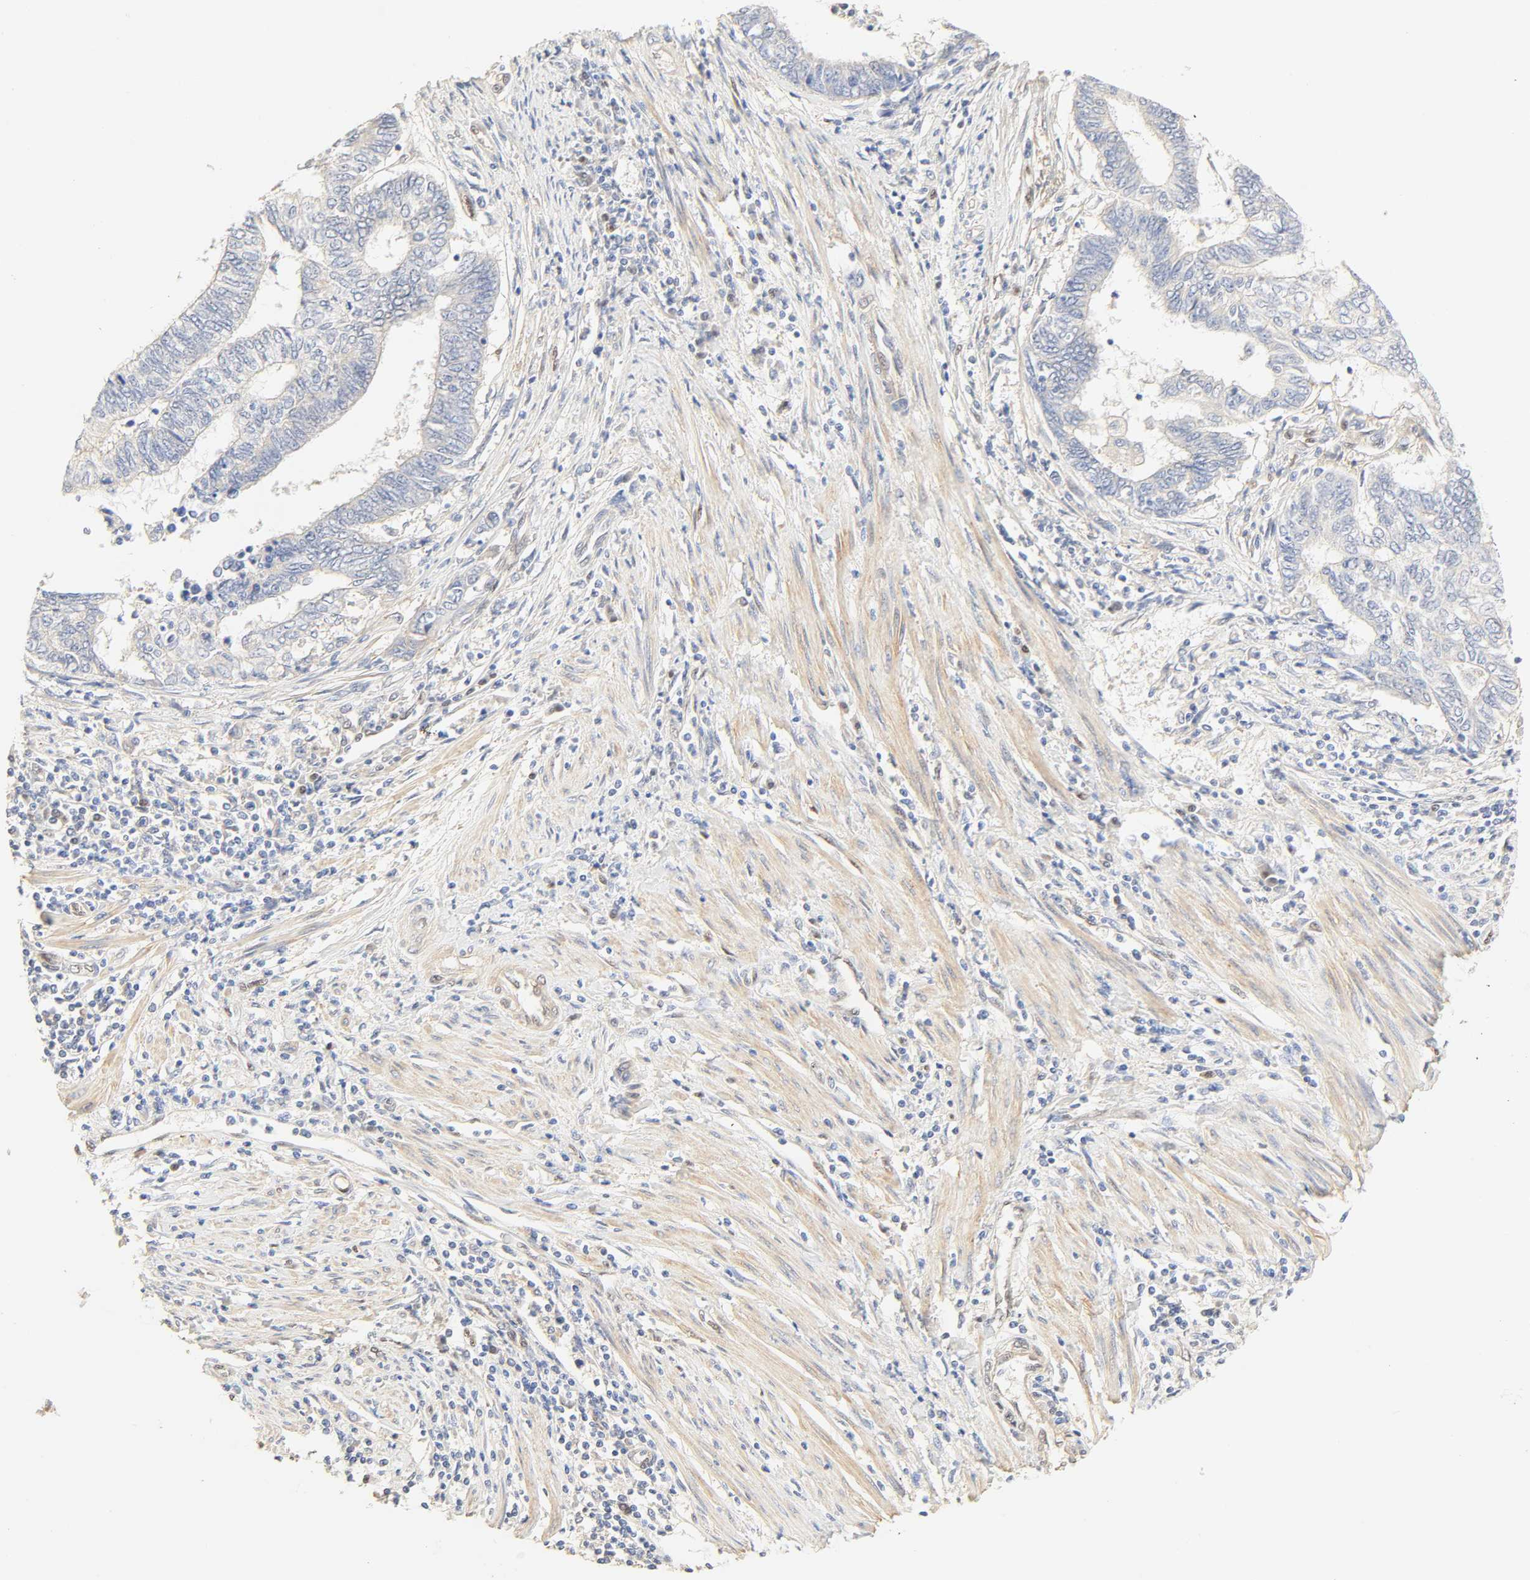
{"staining": {"intensity": "negative", "quantity": "none", "location": "none"}, "tissue": "endometrial cancer", "cell_type": "Tumor cells", "image_type": "cancer", "snomed": [{"axis": "morphology", "description": "Adenocarcinoma, NOS"}, {"axis": "topography", "description": "Uterus"}, {"axis": "topography", "description": "Endometrium"}], "caption": "A histopathology image of human endometrial cancer (adenocarcinoma) is negative for staining in tumor cells. The staining was performed using DAB to visualize the protein expression in brown, while the nuclei were stained in blue with hematoxylin (Magnification: 20x).", "gene": "BORCS8-MEF2B", "patient": {"sex": "female", "age": 70}}